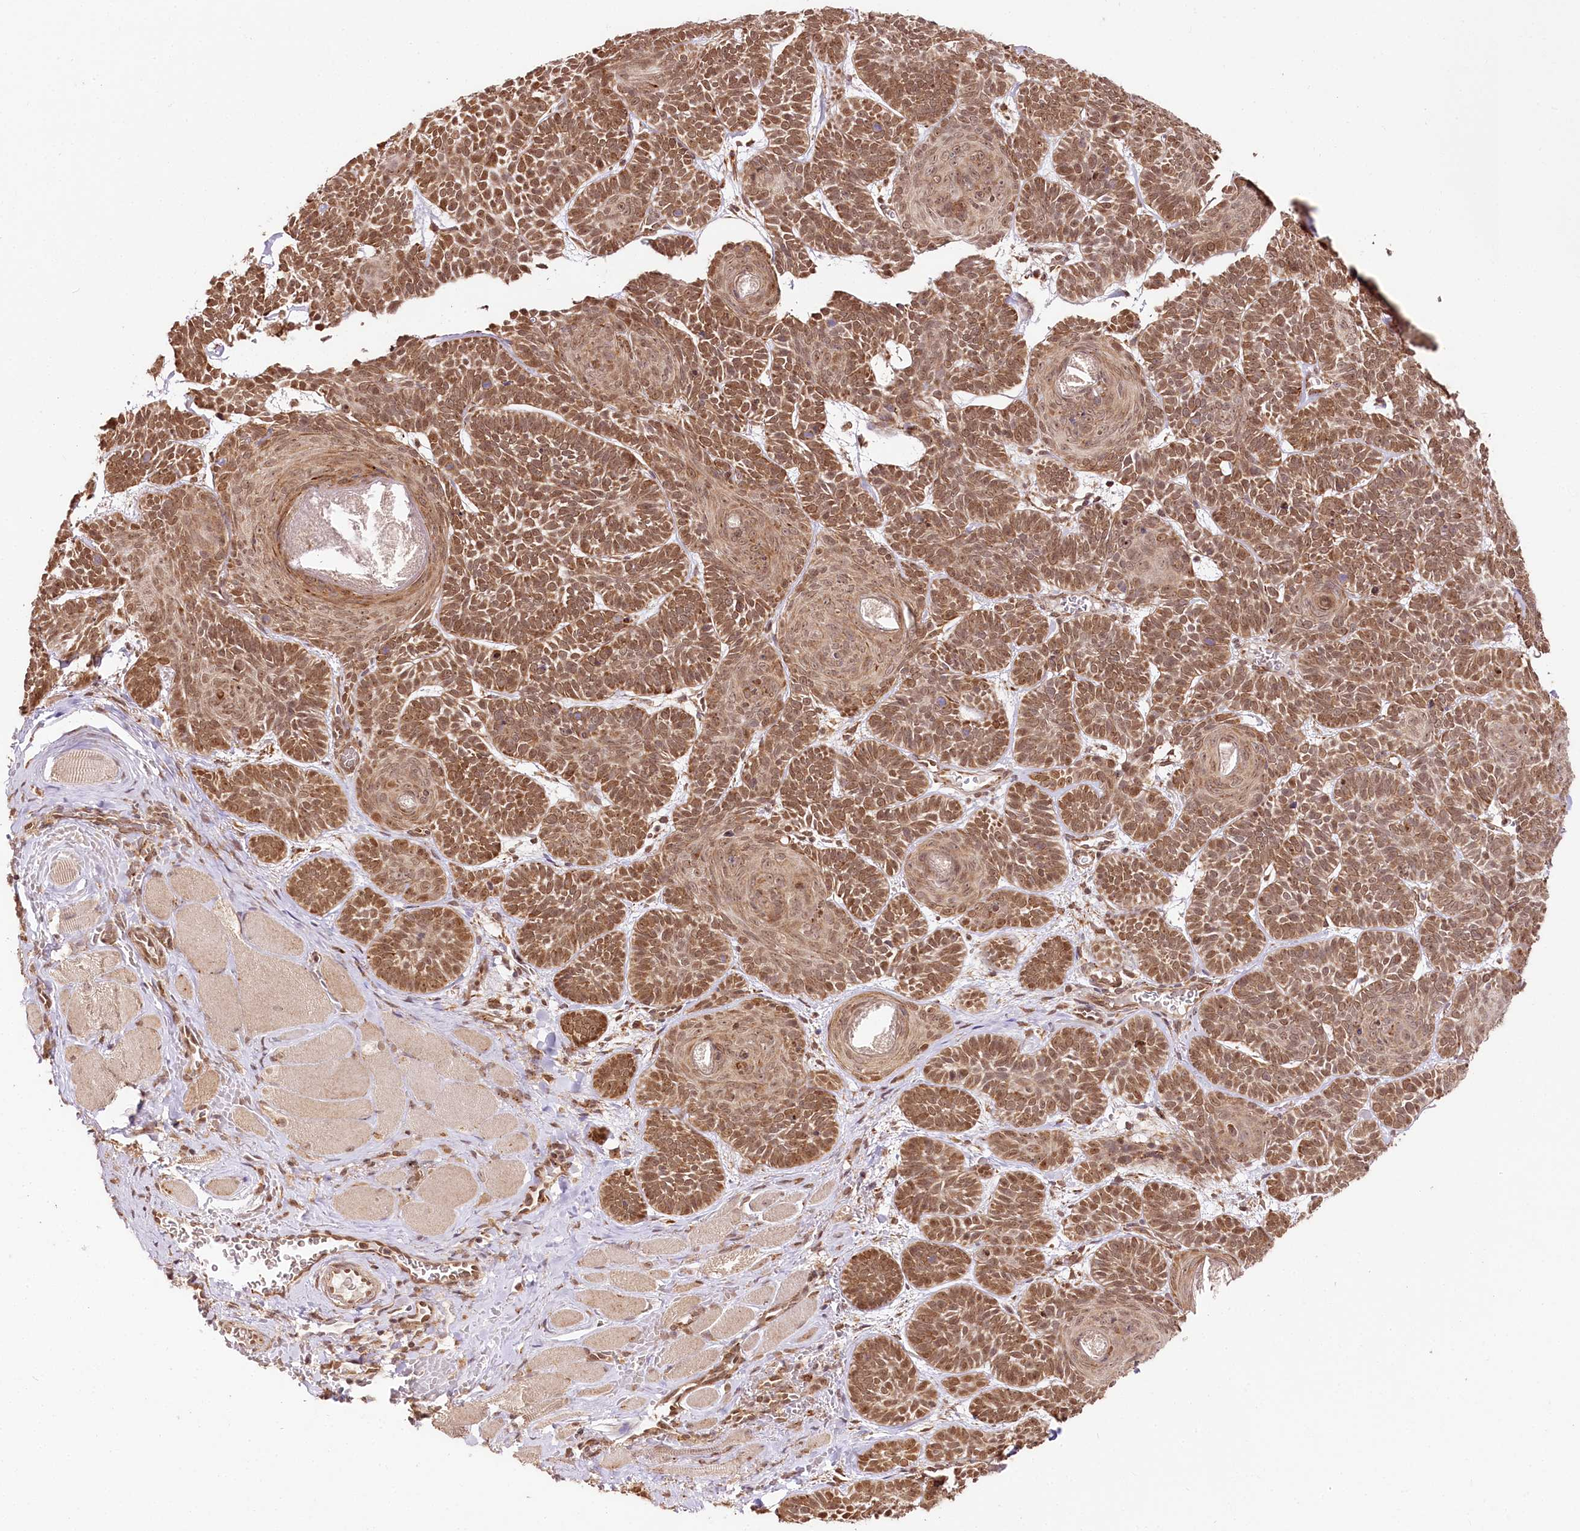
{"staining": {"intensity": "moderate", "quantity": ">75%", "location": "cytoplasmic/membranous,nuclear"}, "tissue": "skin cancer", "cell_type": "Tumor cells", "image_type": "cancer", "snomed": [{"axis": "morphology", "description": "Basal cell carcinoma"}, {"axis": "topography", "description": "Skin"}], "caption": "Skin cancer (basal cell carcinoma) tissue reveals moderate cytoplasmic/membranous and nuclear expression in approximately >75% of tumor cells", "gene": "ENSG00000144785", "patient": {"sex": "male", "age": 85}}